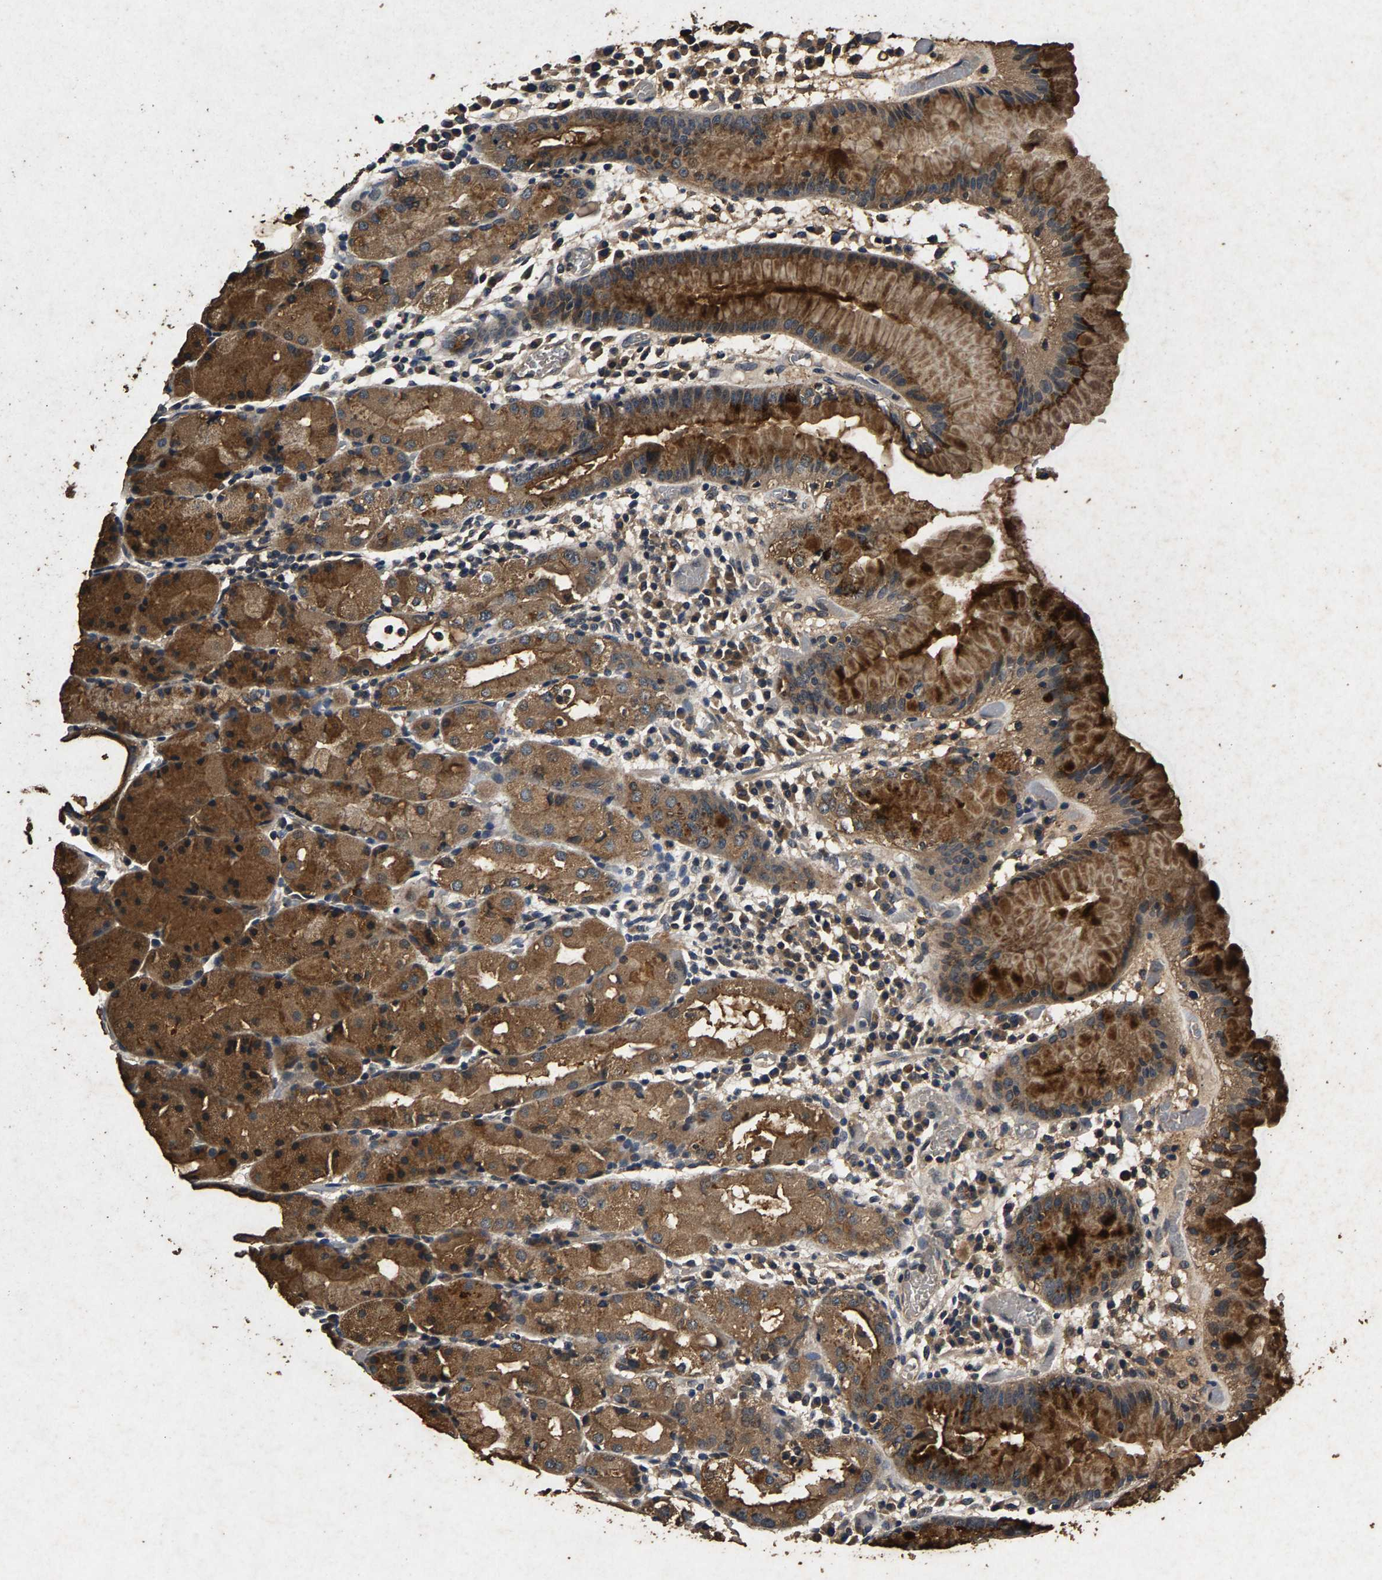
{"staining": {"intensity": "moderate", "quantity": ">75%", "location": "cytoplasmic/membranous"}, "tissue": "stomach", "cell_type": "Glandular cells", "image_type": "normal", "snomed": [{"axis": "morphology", "description": "Normal tissue, NOS"}, {"axis": "topography", "description": "Stomach"}, {"axis": "topography", "description": "Stomach, lower"}], "caption": "IHC (DAB) staining of unremarkable stomach shows moderate cytoplasmic/membranous protein staining in approximately >75% of glandular cells. (DAB (3,3'-diaminobenzidine) IHC with brightfield microscopy, high magnification).", "gene": "PPP1CC", "patient": {"sex": "female", "age": 75}}